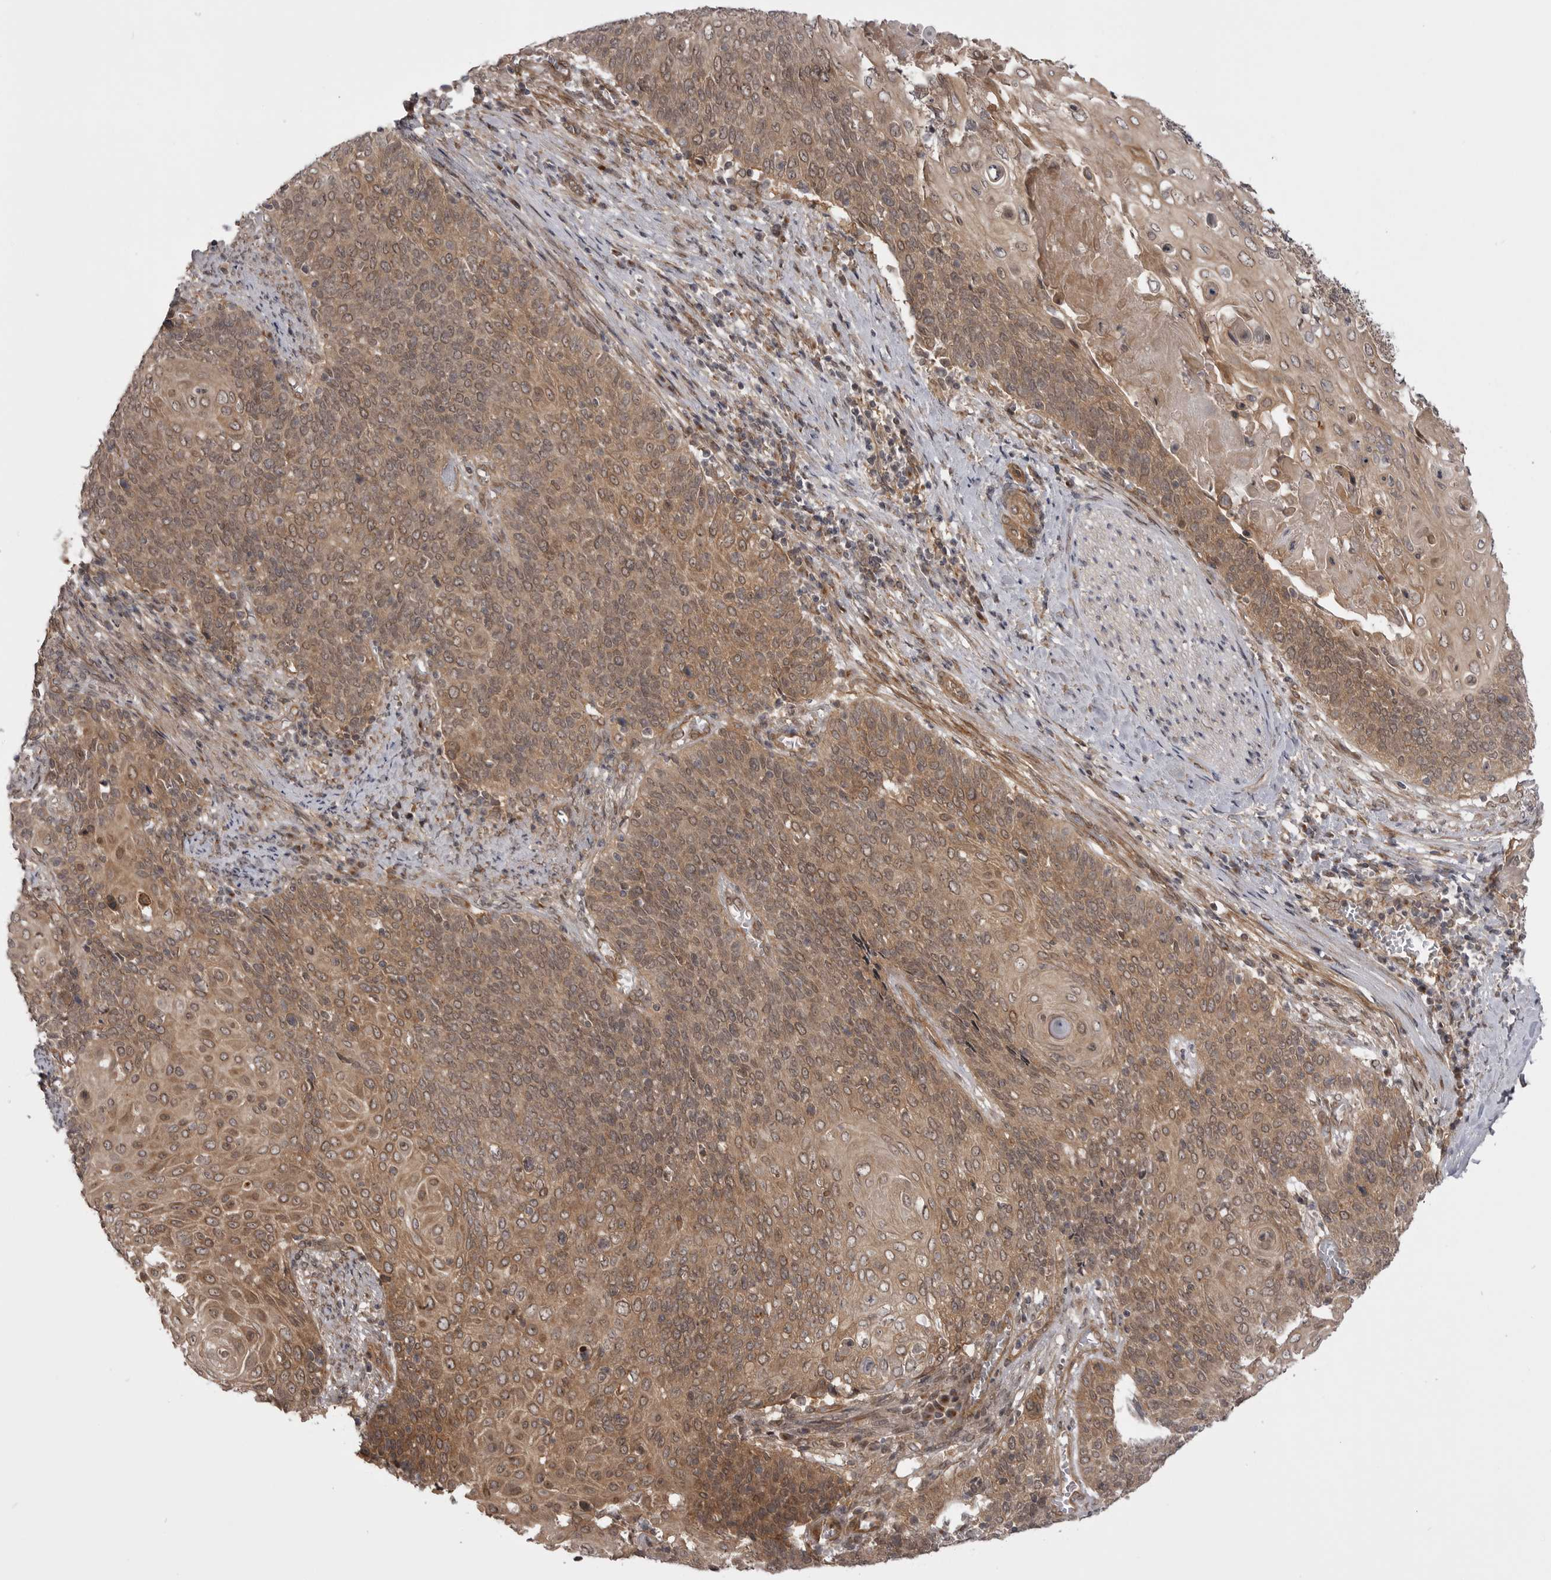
{"staining": {"intensity": "moderate", "quantity": ">75%", "location": "cytoplasmic/membranous,nuclear"}, "tissue": "cervical cancer", "cell_type": "Tumor cells", "image_type": "cancer", "snomed": [{"axis": "morphology", "description": "Squamous cell carcinoma, NOS"}, {"axis": "topography", "description": "Cervix"}], "caption": "Cervical squamous cell carcinoma was stained to show a protein in brown. There is medium levels of moderate cytoplasmic/membranous and nuclear expression in approximately >75% of tumor cells. The protein of interest is shown in brown color, while the nuclei are stained blue.", "gene": "PDCL", "patient": {"sex": "female", "age": 39}}